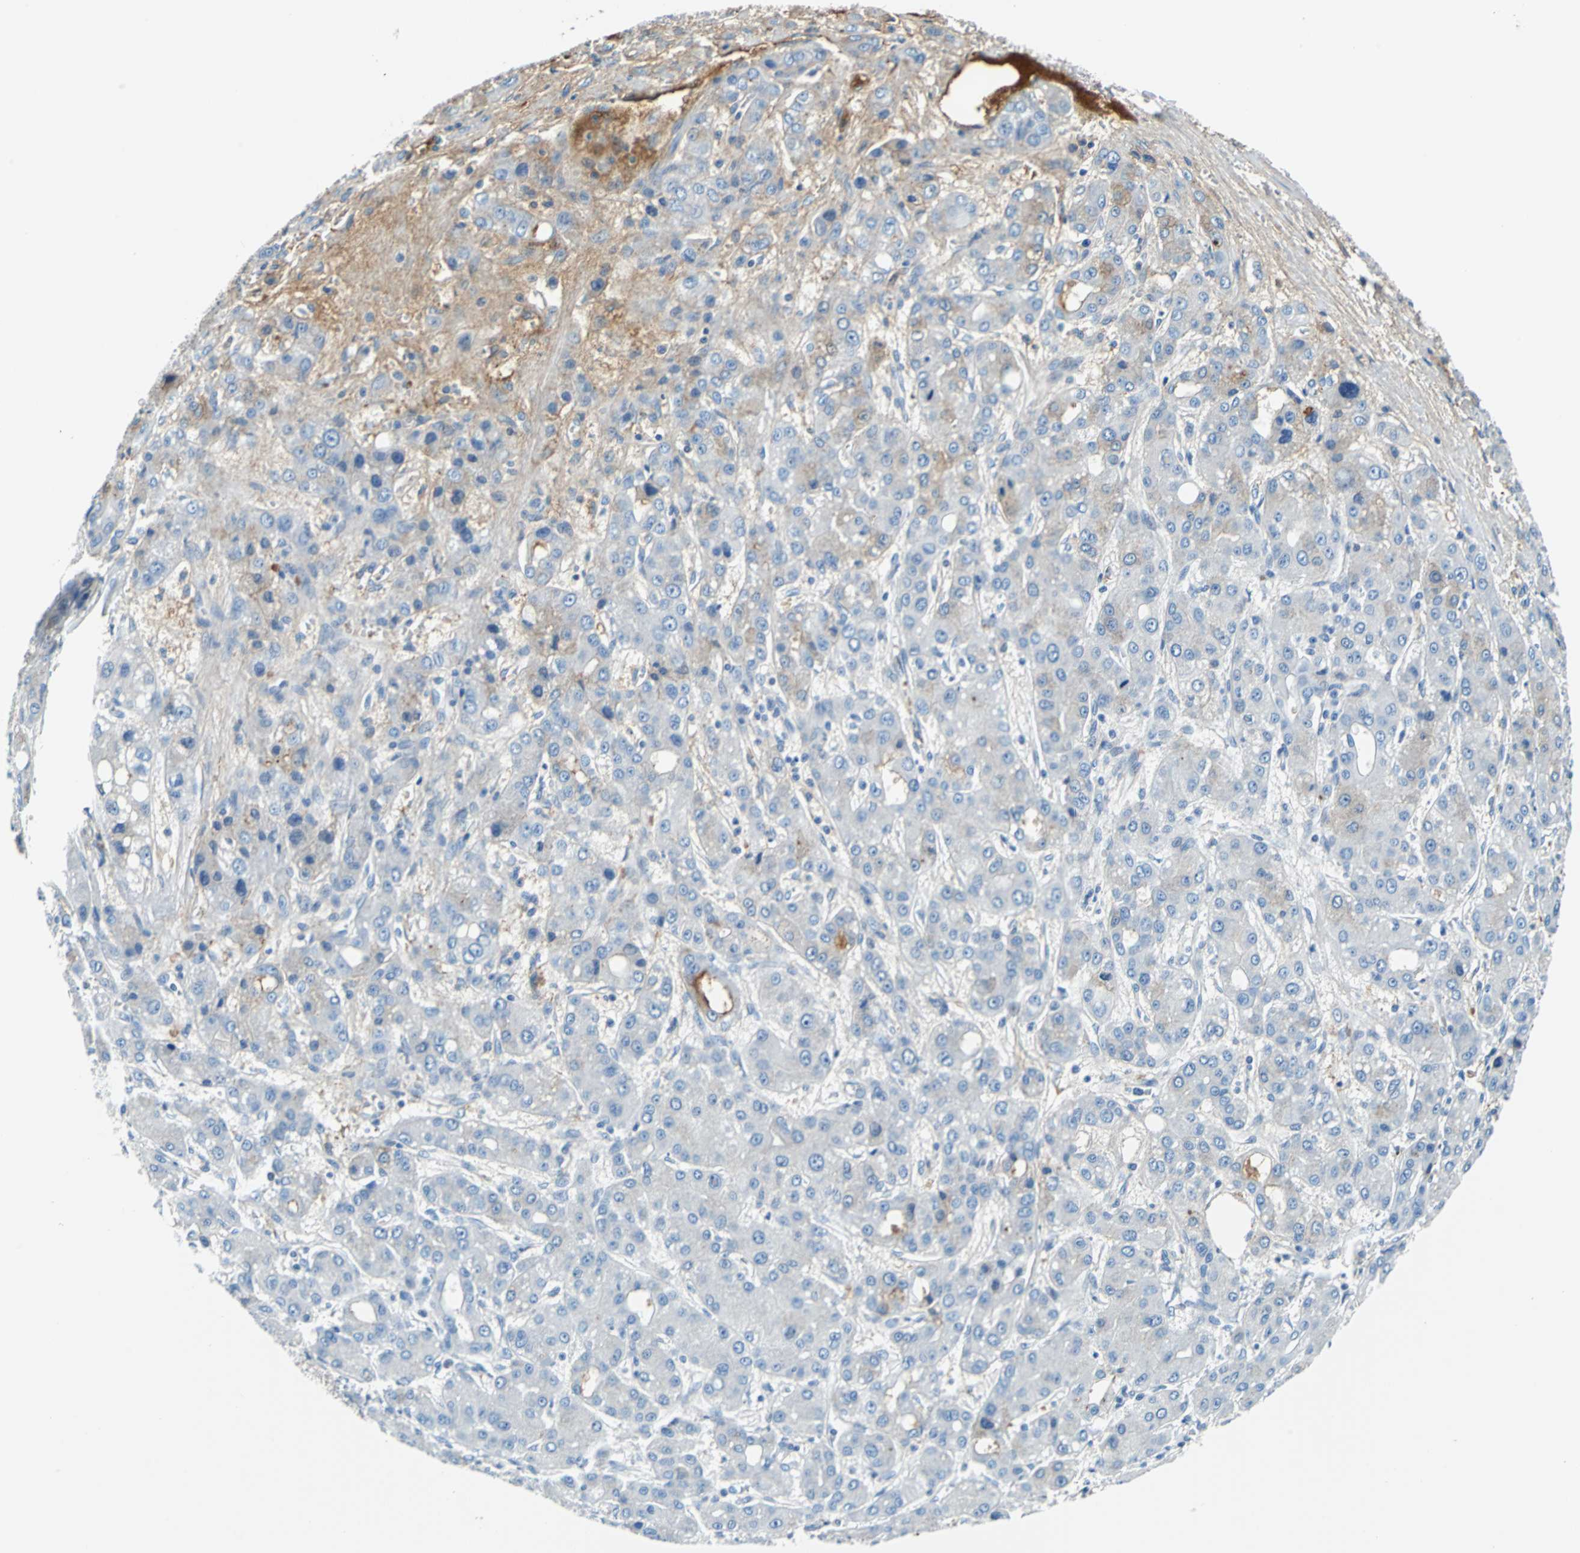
{"staining": {"intensity": "moderate", "quantity": "<25%", "location": "cytoplasmic/membranous"}, "tissue": "liver cancer", "cell_type": "Tumor cells", "image_type": "cancer", "snomed": [{"axis": "morphology", "description": "Carcinoma, Hepatocellular, NOS"}, {"axis": "topography", "description": "Liver"}], "caption": "Protein staining displays moderate cytoplasmic/membranous staining in about <25% of tumor cells in liver hepatocellular carcinoma.", "gene": "ALB", "patient": {"sex": "male", "age": 55}}